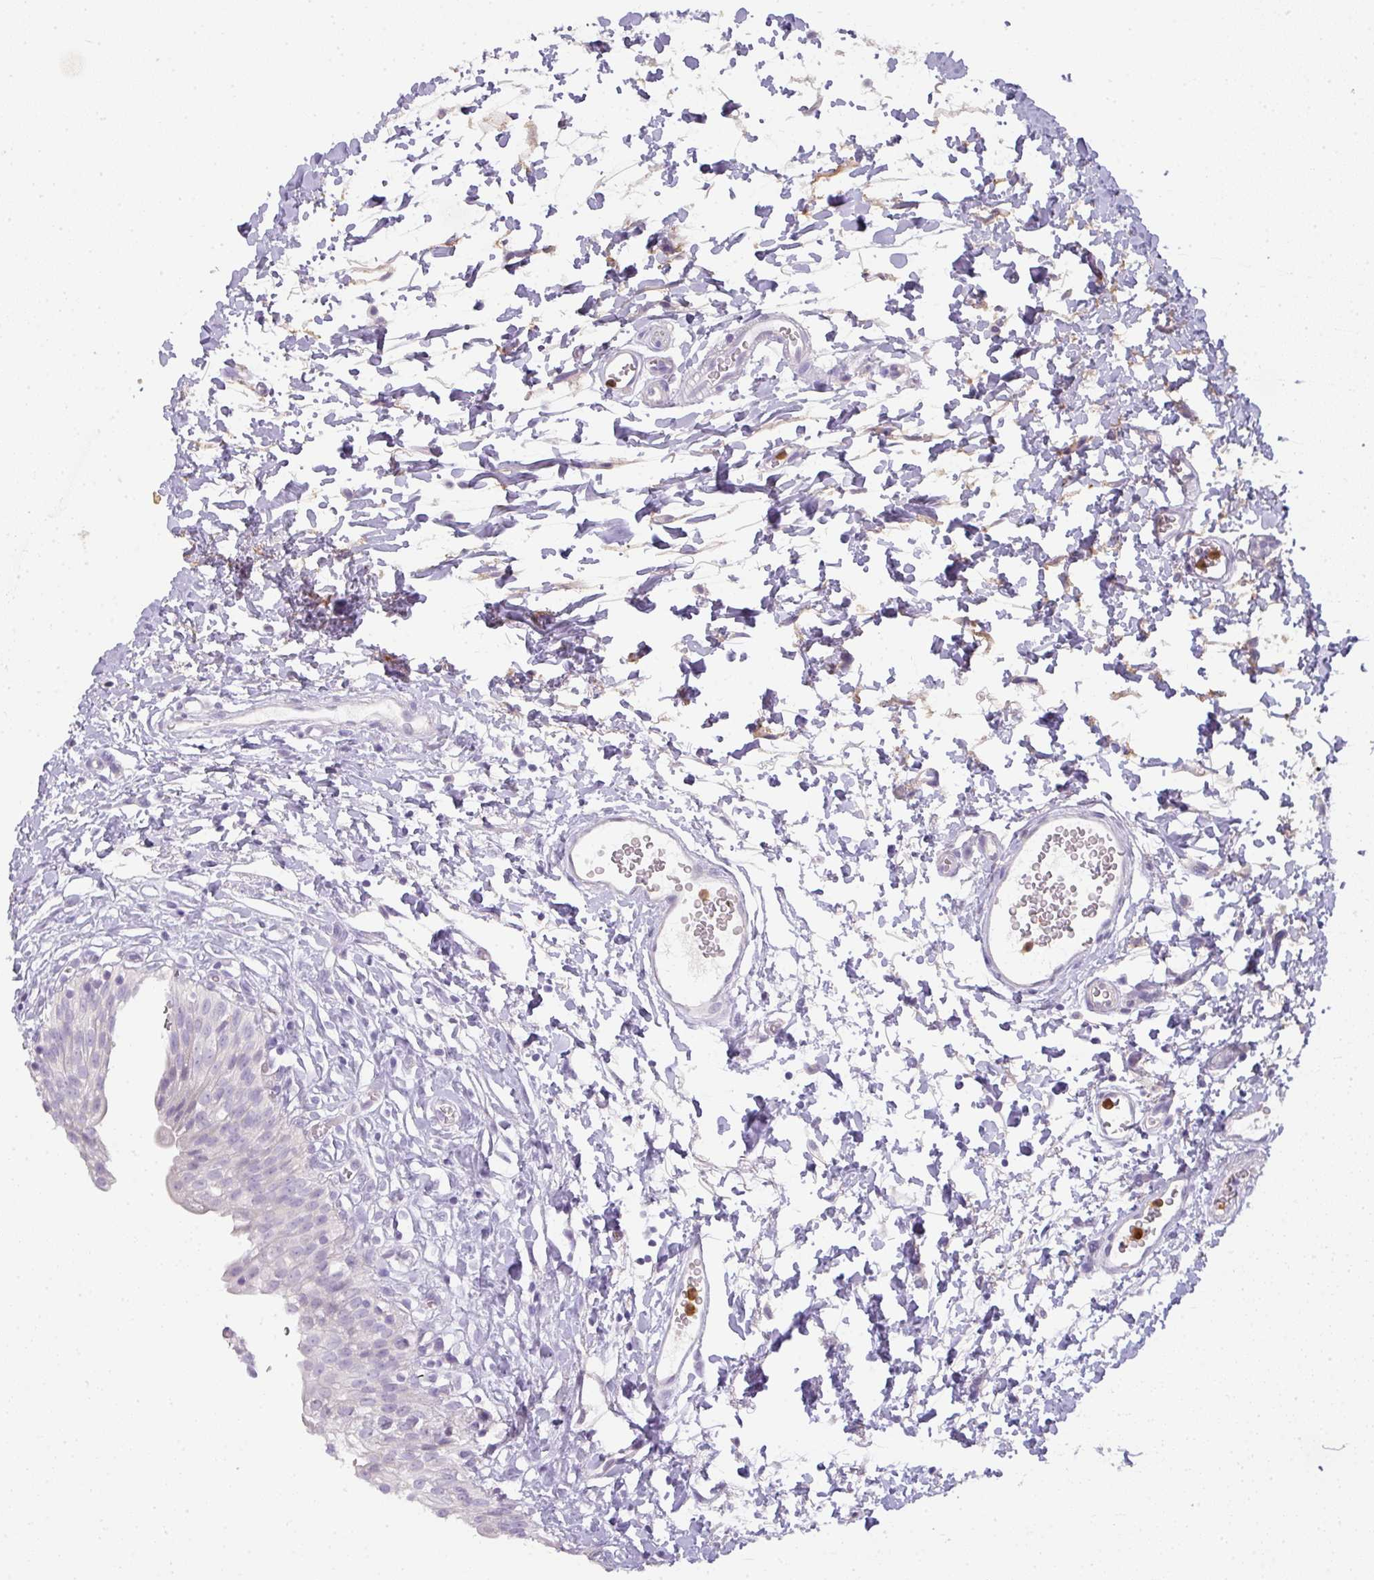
{"staining": {"intensity": "negative", "quantity": "none", "location": "none"}, "tissue": "urinary bladder", "cell_type": "Urothelial cells", "image_type": "normal", "snomed": [{"axis": "morphology", "description": "Normal tissue, NOS"}, {"axis": "topography", "description": "Urinary bladder"}], "caption": "Immunohistochemical staining of normal human urinary bladder shows no significant staining in urothelial cells.", "gene": "HHEX", "patient": {"sex": "male", "age": 51}}